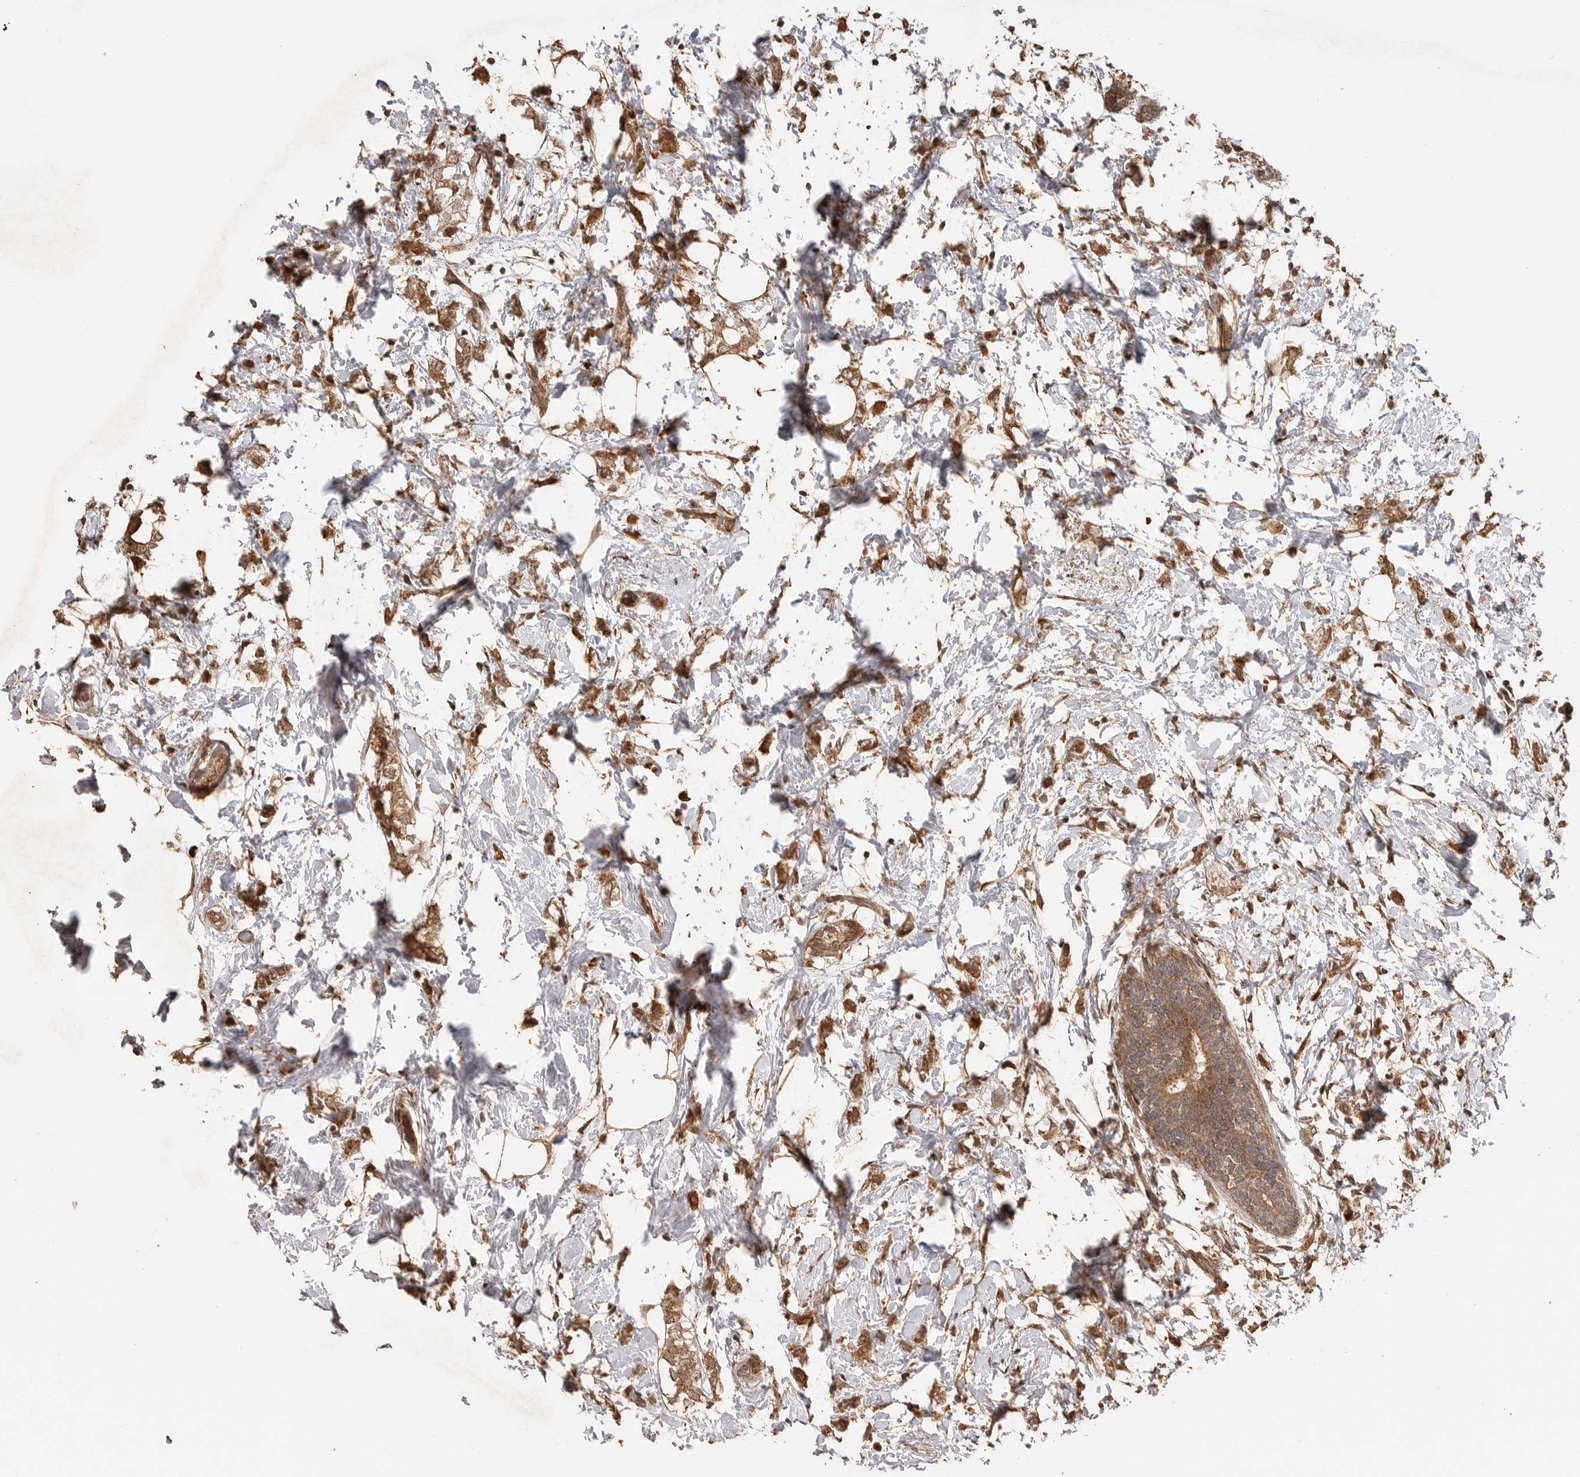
{"staining": {"intensity": "moderate", "quantity": ">75%", "location": "cytoplasmic/membranous"}, "tissue": "breast cancer", "cell_type": "Tumor cells", "image_type": "cancer", "snomed": [{"axis": "morphology", "description": "Normal tissue, NOS"}, {"axis": "morphology", "description": "Lobular carcinoma"}, {"axis": "topography", "description": "Breast"}], "caption": "This image exhibits immunohistochemistry staining of lobular carcinoma (breast), with medium moderate cytoplasmic/membranous staining in approximately >75% of tumor cells.", "gene": "BOC", "patient": {"sex": "female", "age": 47}}